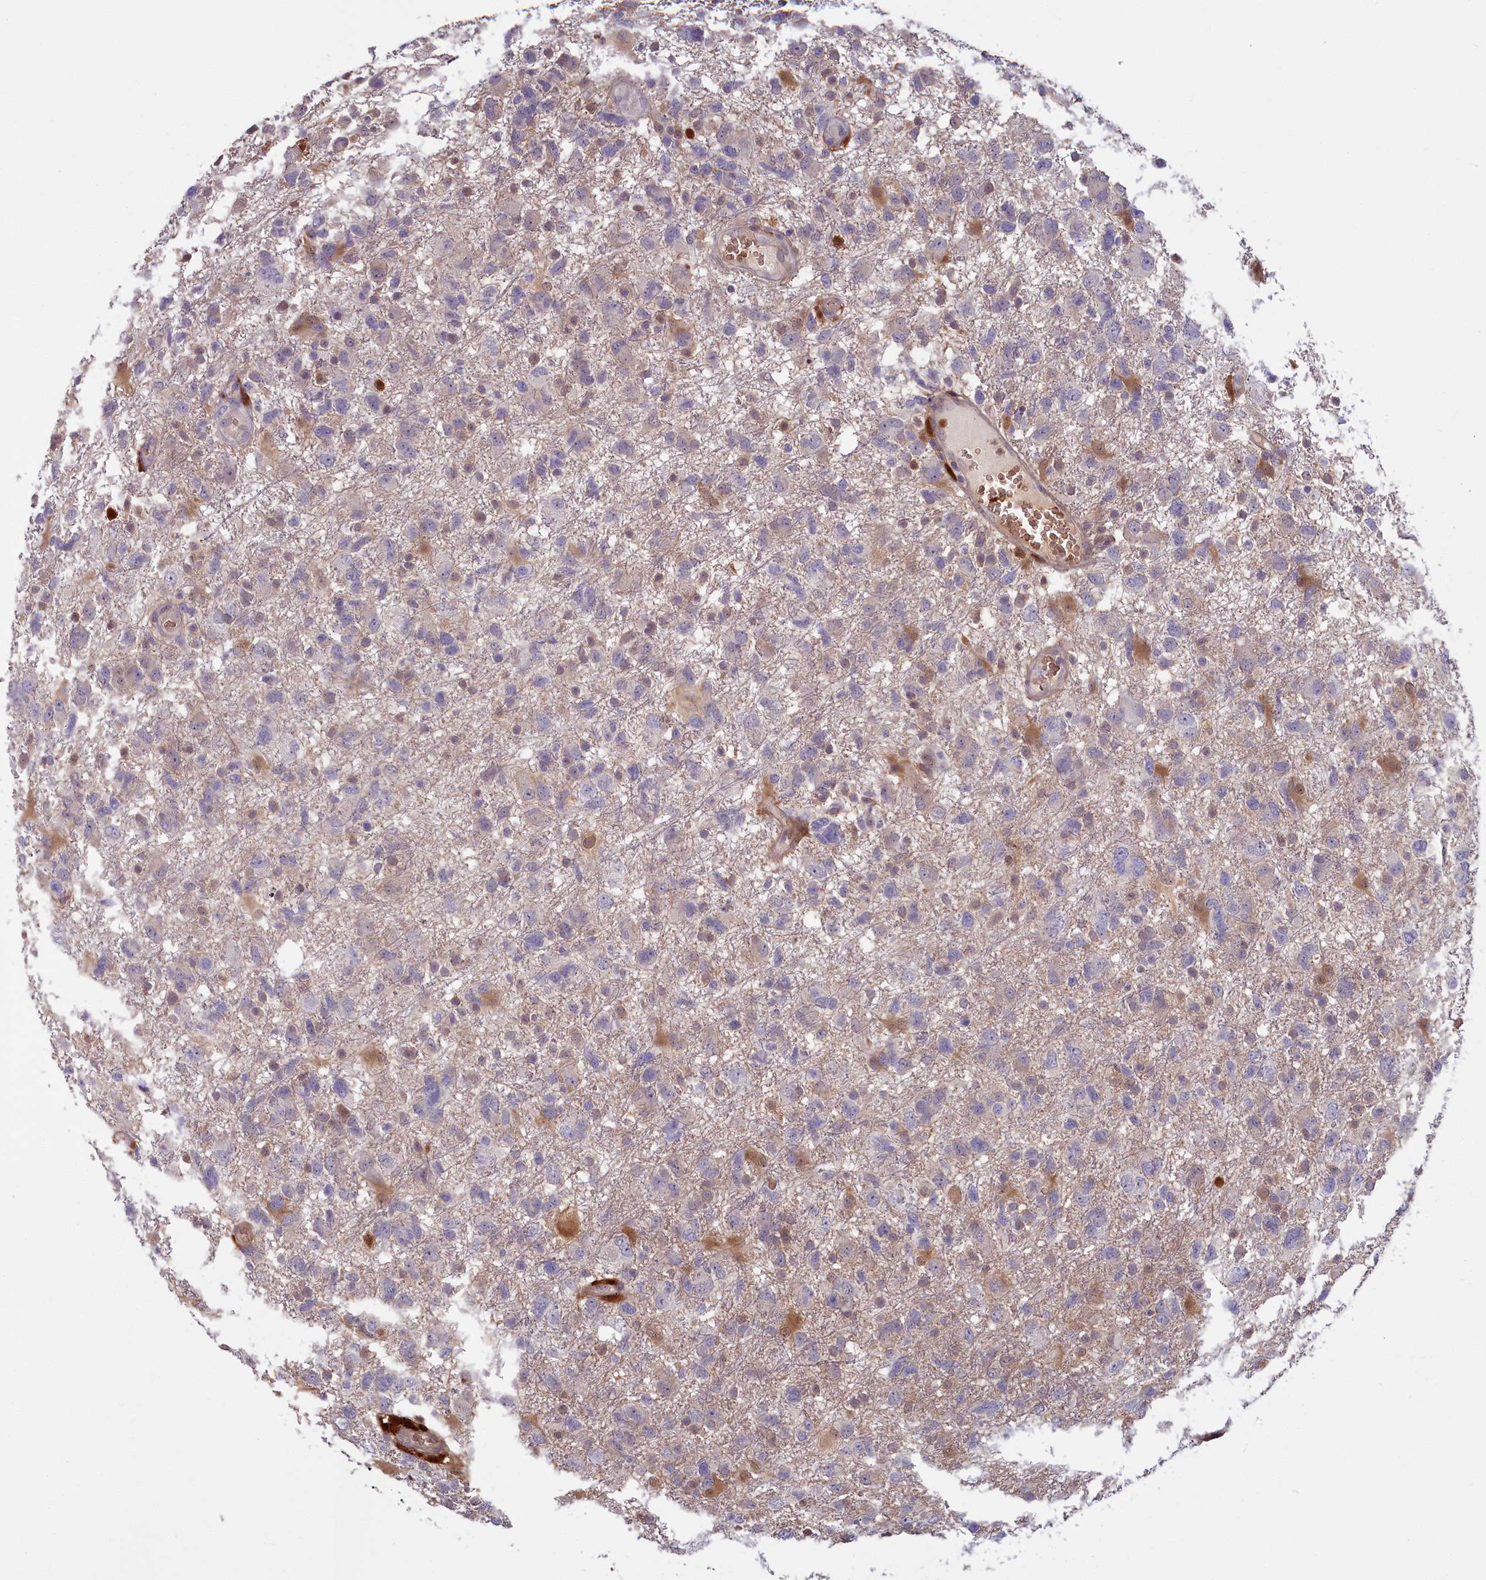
{"staining": {"intensity": "moderate", "quantity": "<25%", "location": "cytoplasmic/membranous"}, "tissue": "glioma", "cell_type": "Tumor cells", "image_type": "cancer", "snomed": [{"axis": "morphology", "description": "Glioma, malignant, High grade"}, {"axis": "topography", "description": "Brain"}], "caption": "A low amount of moderate cytoplasmic/membranous expression is appreciated in approximately <25% of tumor cells in glioma tissue. The staining was performed using DAB (3,3'-diaminobenzidine), with brown indicating positive protein expression. Nuclei are stained blue with hematoxylin.", "gene": "BLVRB", "patient": {"sex": "male", "age": 61}}